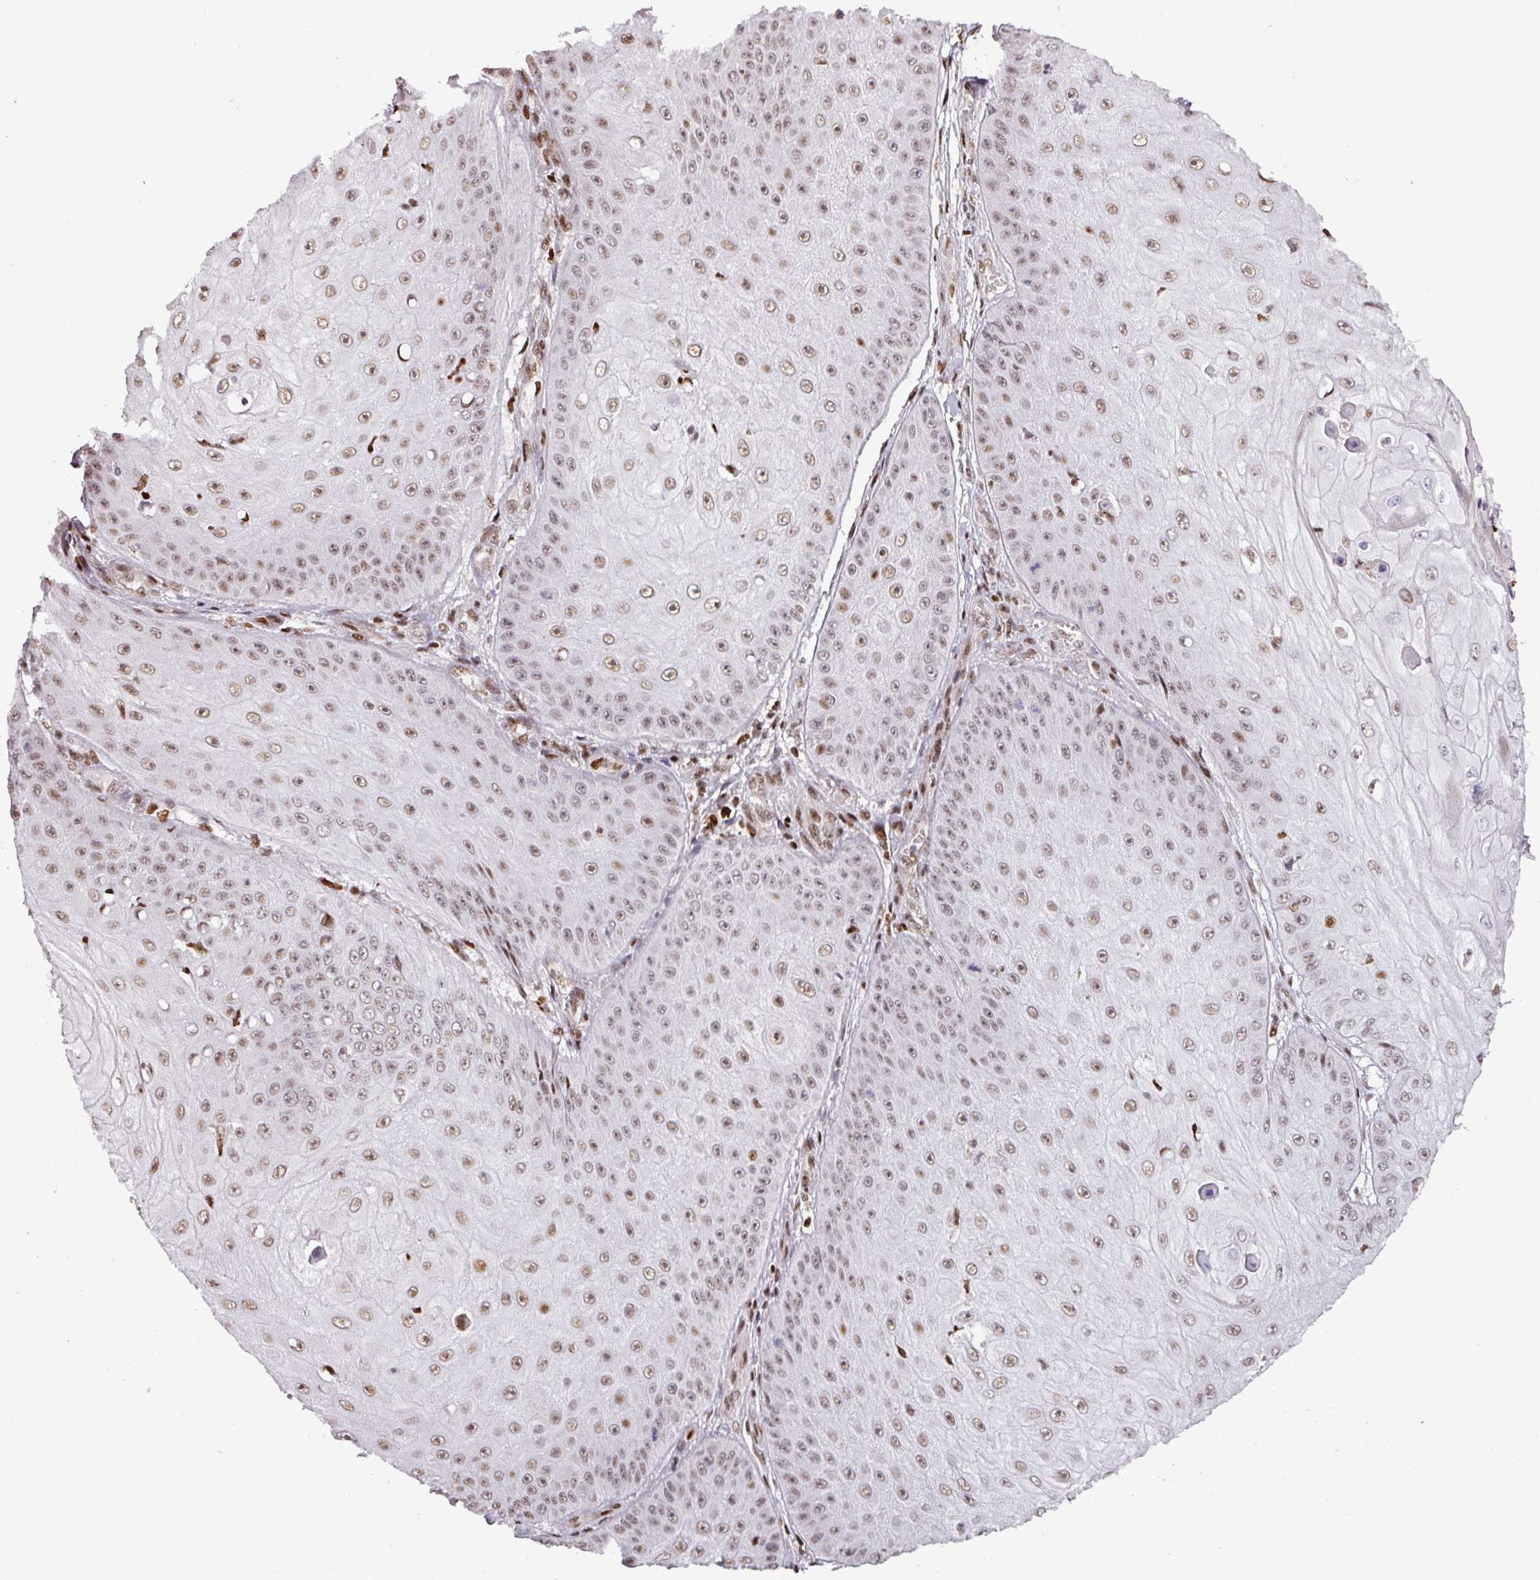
{"staining": {"intensity": "moderate", "quantity": "25%-75%", "location": "nuclear"}, "tissue": "skin cancer", "cell_type": "Tumor cells", "image_type": "cancer", "snomed": [{"axis": "morphology", "description": "Squamous cell carcinoma, NOS"}, {"axis": "topography", "description": "Skin"}], "caption": "Brown immunohistochemical staining in skin cancer (squamous cell carcinoma) exhibits moderate nuclear expression in approximately 25%-75% of tumor cells. Immunohistochemistry stains the protein in brown and the nuclei are stained blue.", "gene": "MYSM1", "patient": {"sex": "male", "age": 70}}